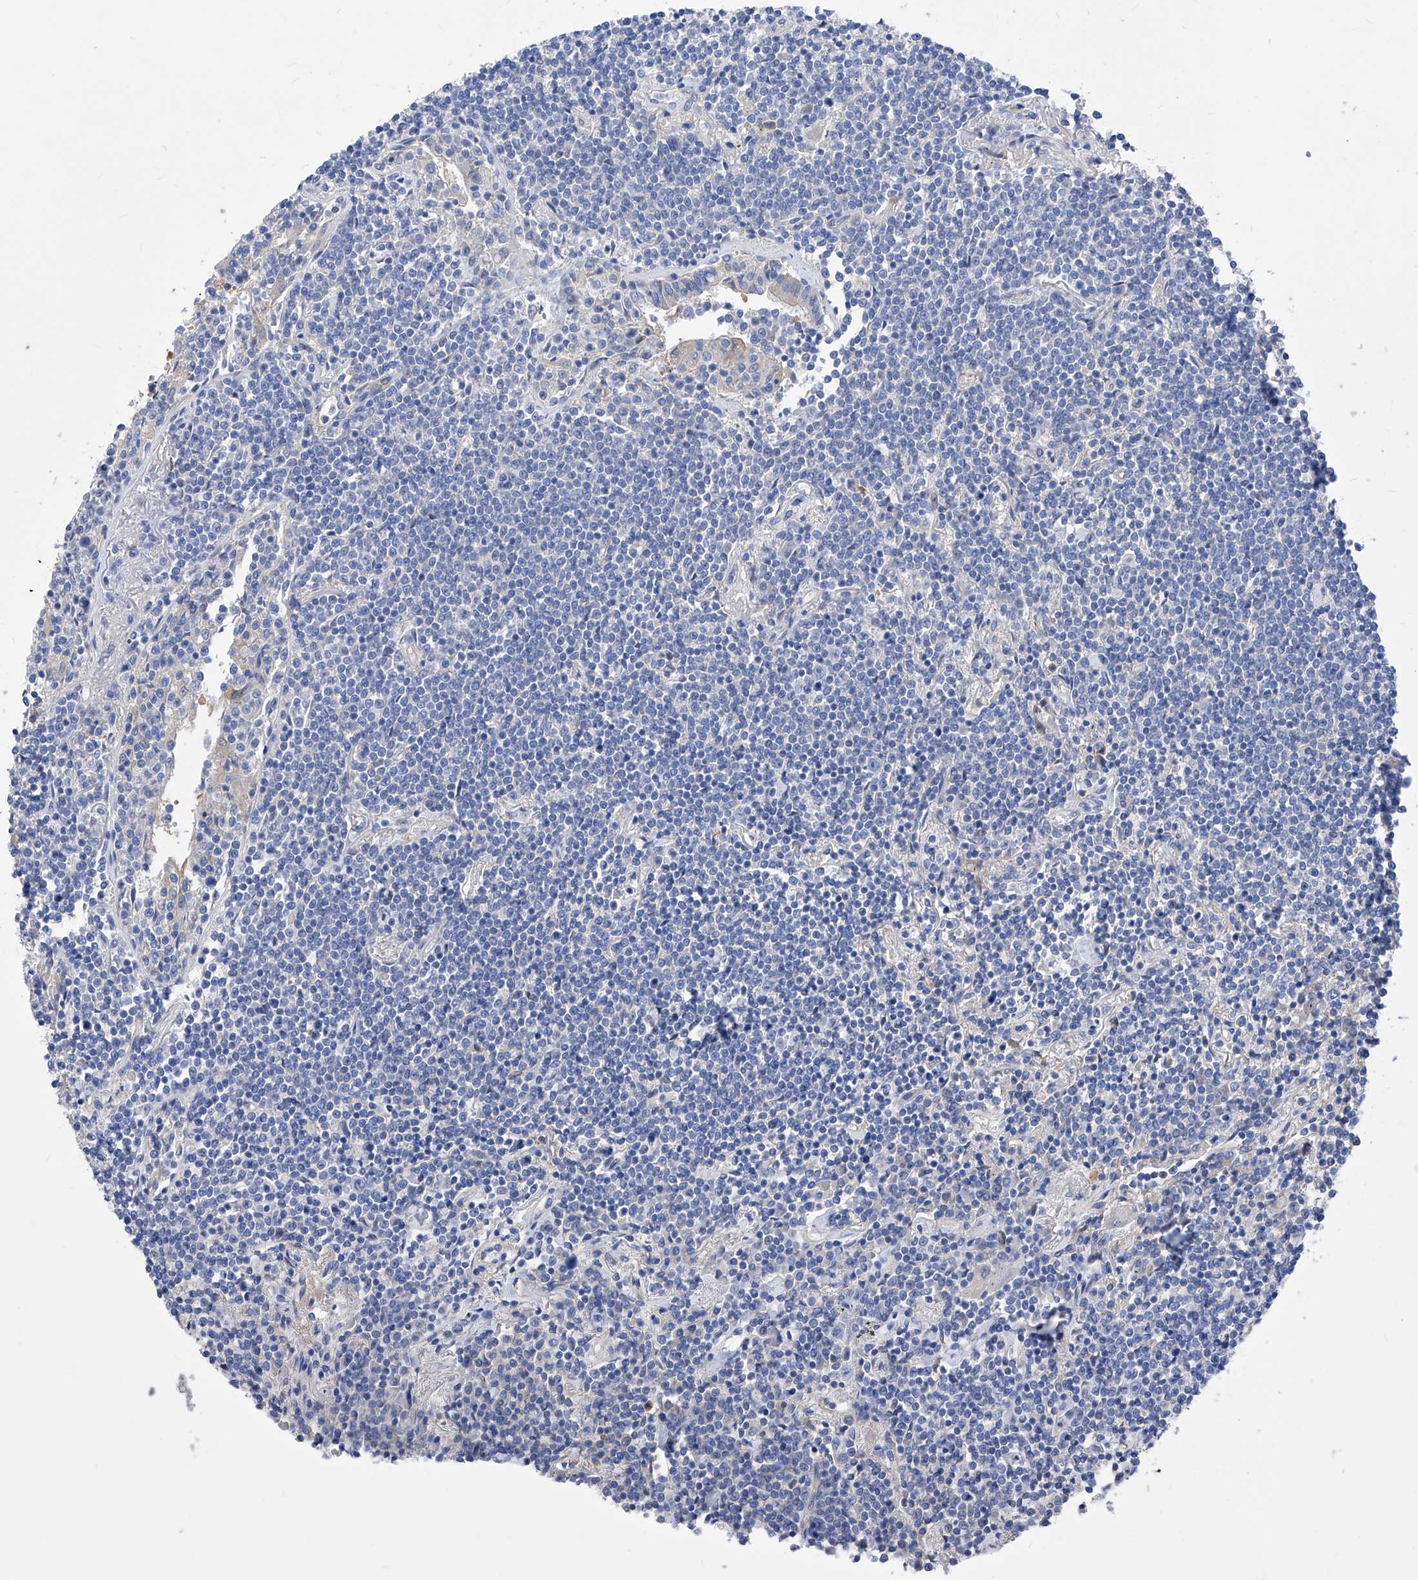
{"staining": {"intensity": "negative", "quantity": "none", "location": "none"}, "tissue": "lymphoma", "cell_type": "Tumor cells", "image_type": "cancer", "snomed": [{"axis": "morphology", "description": "Malignant lymphoma, non-Hodgkin's type, Low grade"}, {"axis": "topography", "description": "Lung"}], "caption": "Immunohistochemical staining of human malignant lymphoma, non-Hodgkin's type (low-grade) reveals no significant staining in tumor cells. Nuclei are stained in blue.", "gene": "XPNPEP1", "patient": {"sex": "female", "age": 71}}